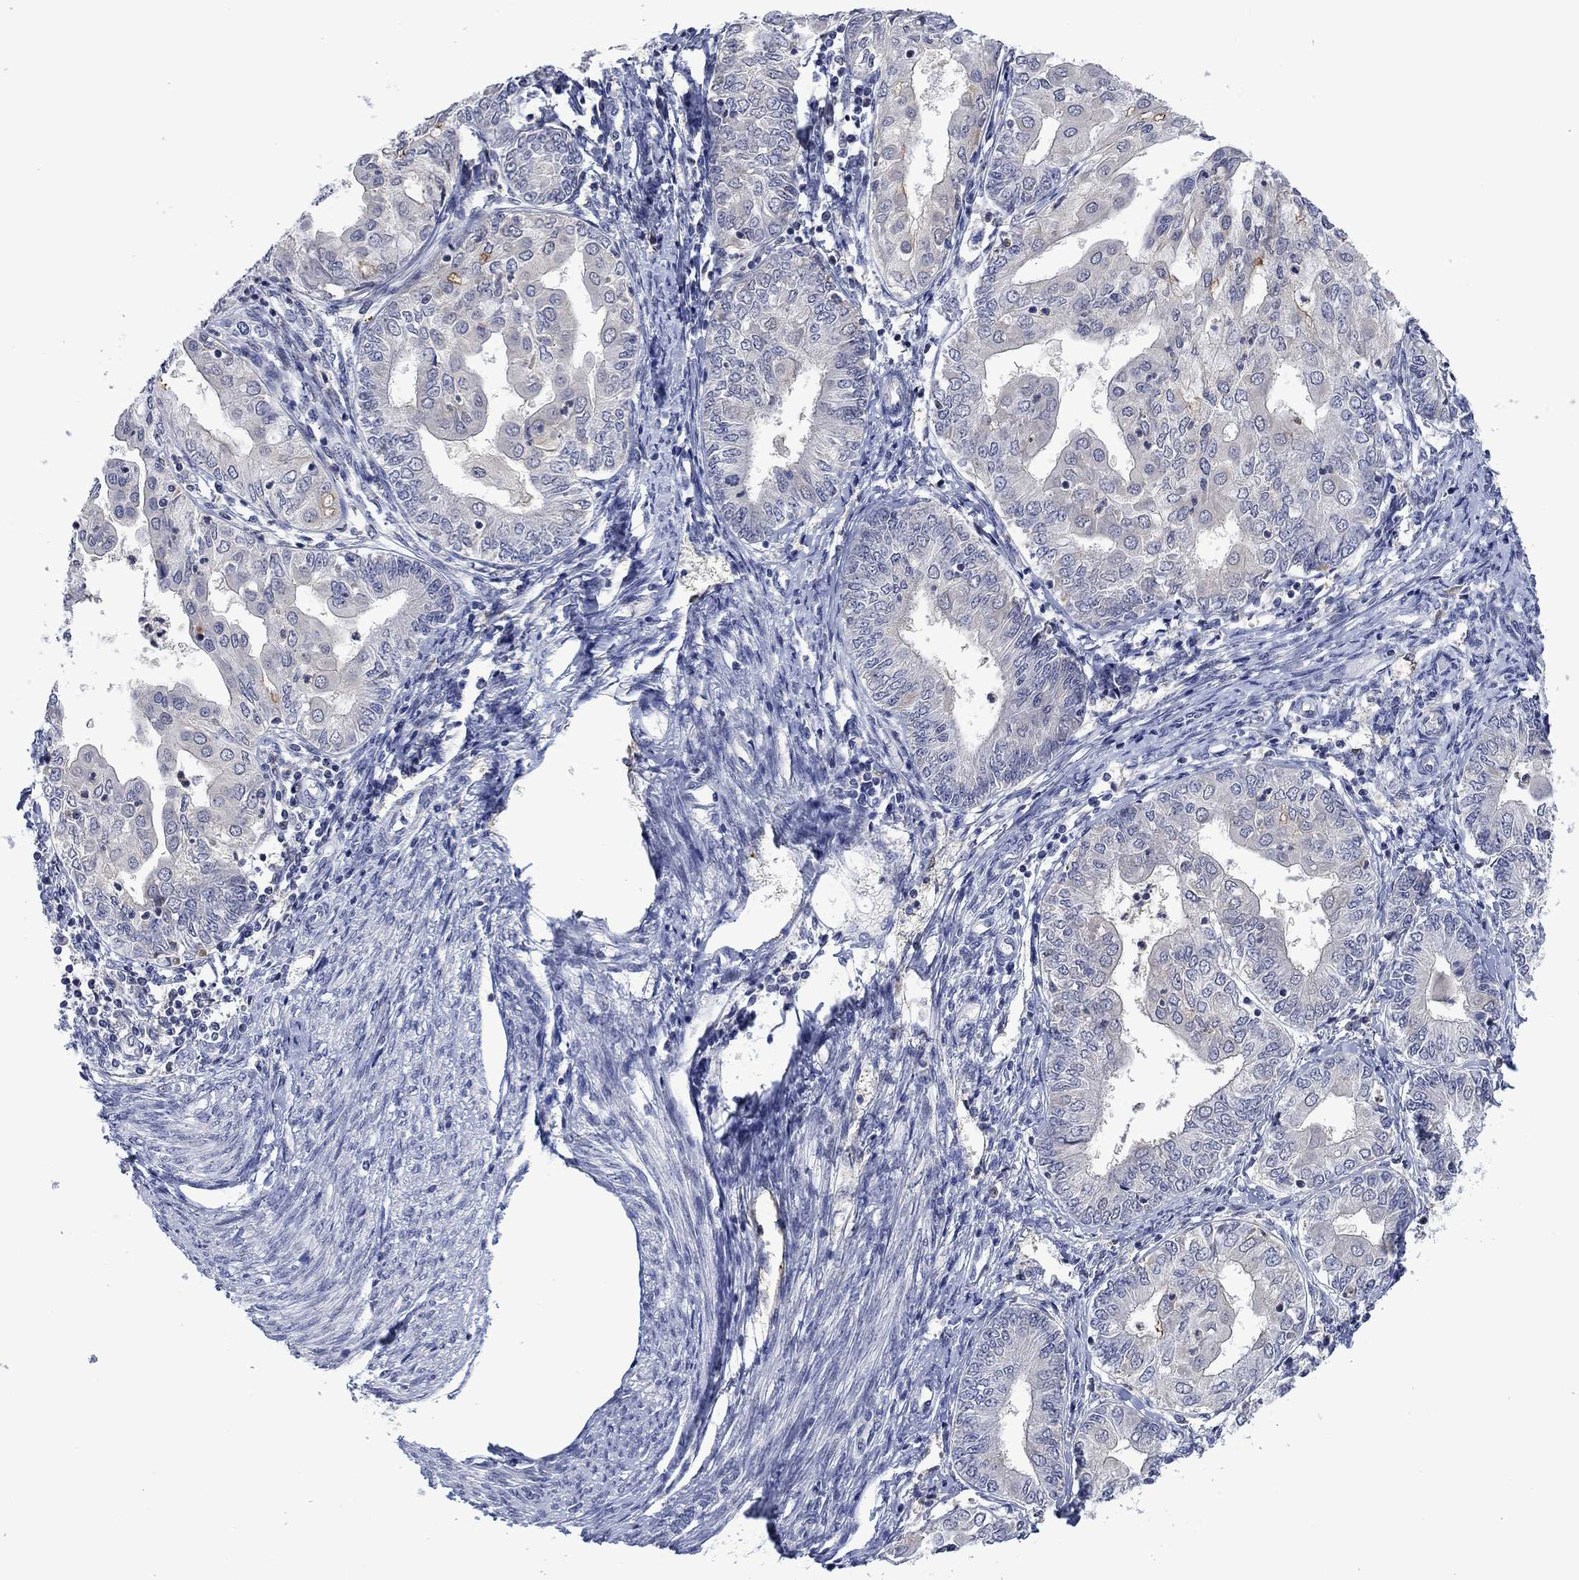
{"staining": {"intensity": "negative", "quantity": "none", "location": "none"}, "tissue": "endometrial cancer", "cell_type": "Tumor cells", "image_type": "cancer", "snomed": [{"axis": "morphology", "description": "Adenocarcinoma, NOS"}, {"axis": "topography", "description": "Endometrium"}], "caption": "Endometrial cancer was stained to show a protein in brown. There is no significant staining in tumor cells.", "gene": "AGL", "patient": {"sex": "female", "age": 68}}